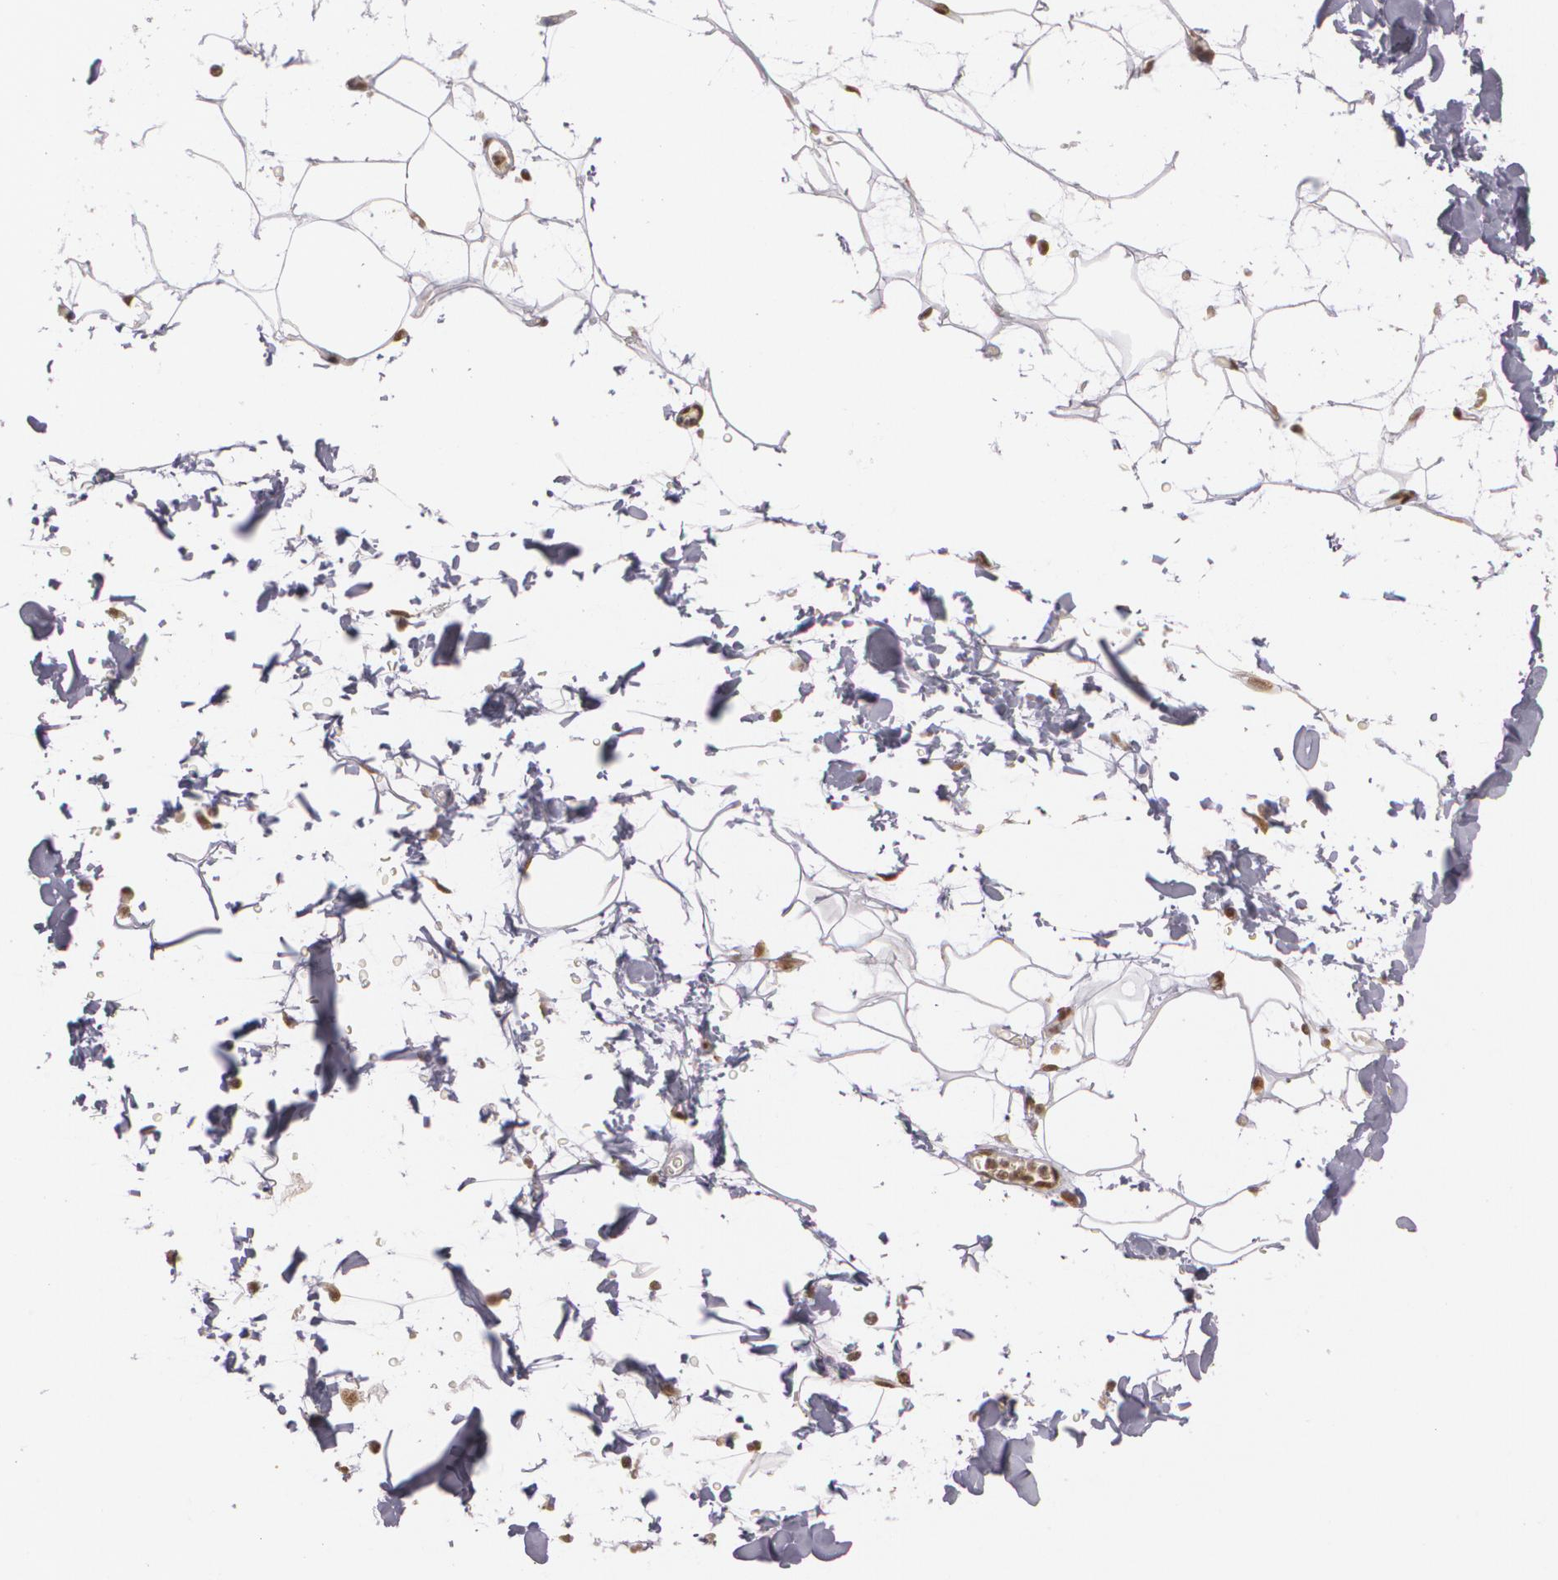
{"staining": {"intensity": "moderate", "quantity": ">75%", "location": "nuclear"}, "tissue": "adipose tissue", "cell_type": "Adipocytes", "image_type": "normal", "snomed": [{"axis": "morphology", "description": "Normal tissue, NOS"}, {"axis": "topography", "description": "Soft tissue"}], "caption": "DAB (3,3'-diaminobenzidine) immunohistochemical staining of normal human adipose tissue shows moderate nuclear protein staining in about >75% of adipocytes.", "gene": "RXRB", "patient": {"sex": "male", "age": 72}}